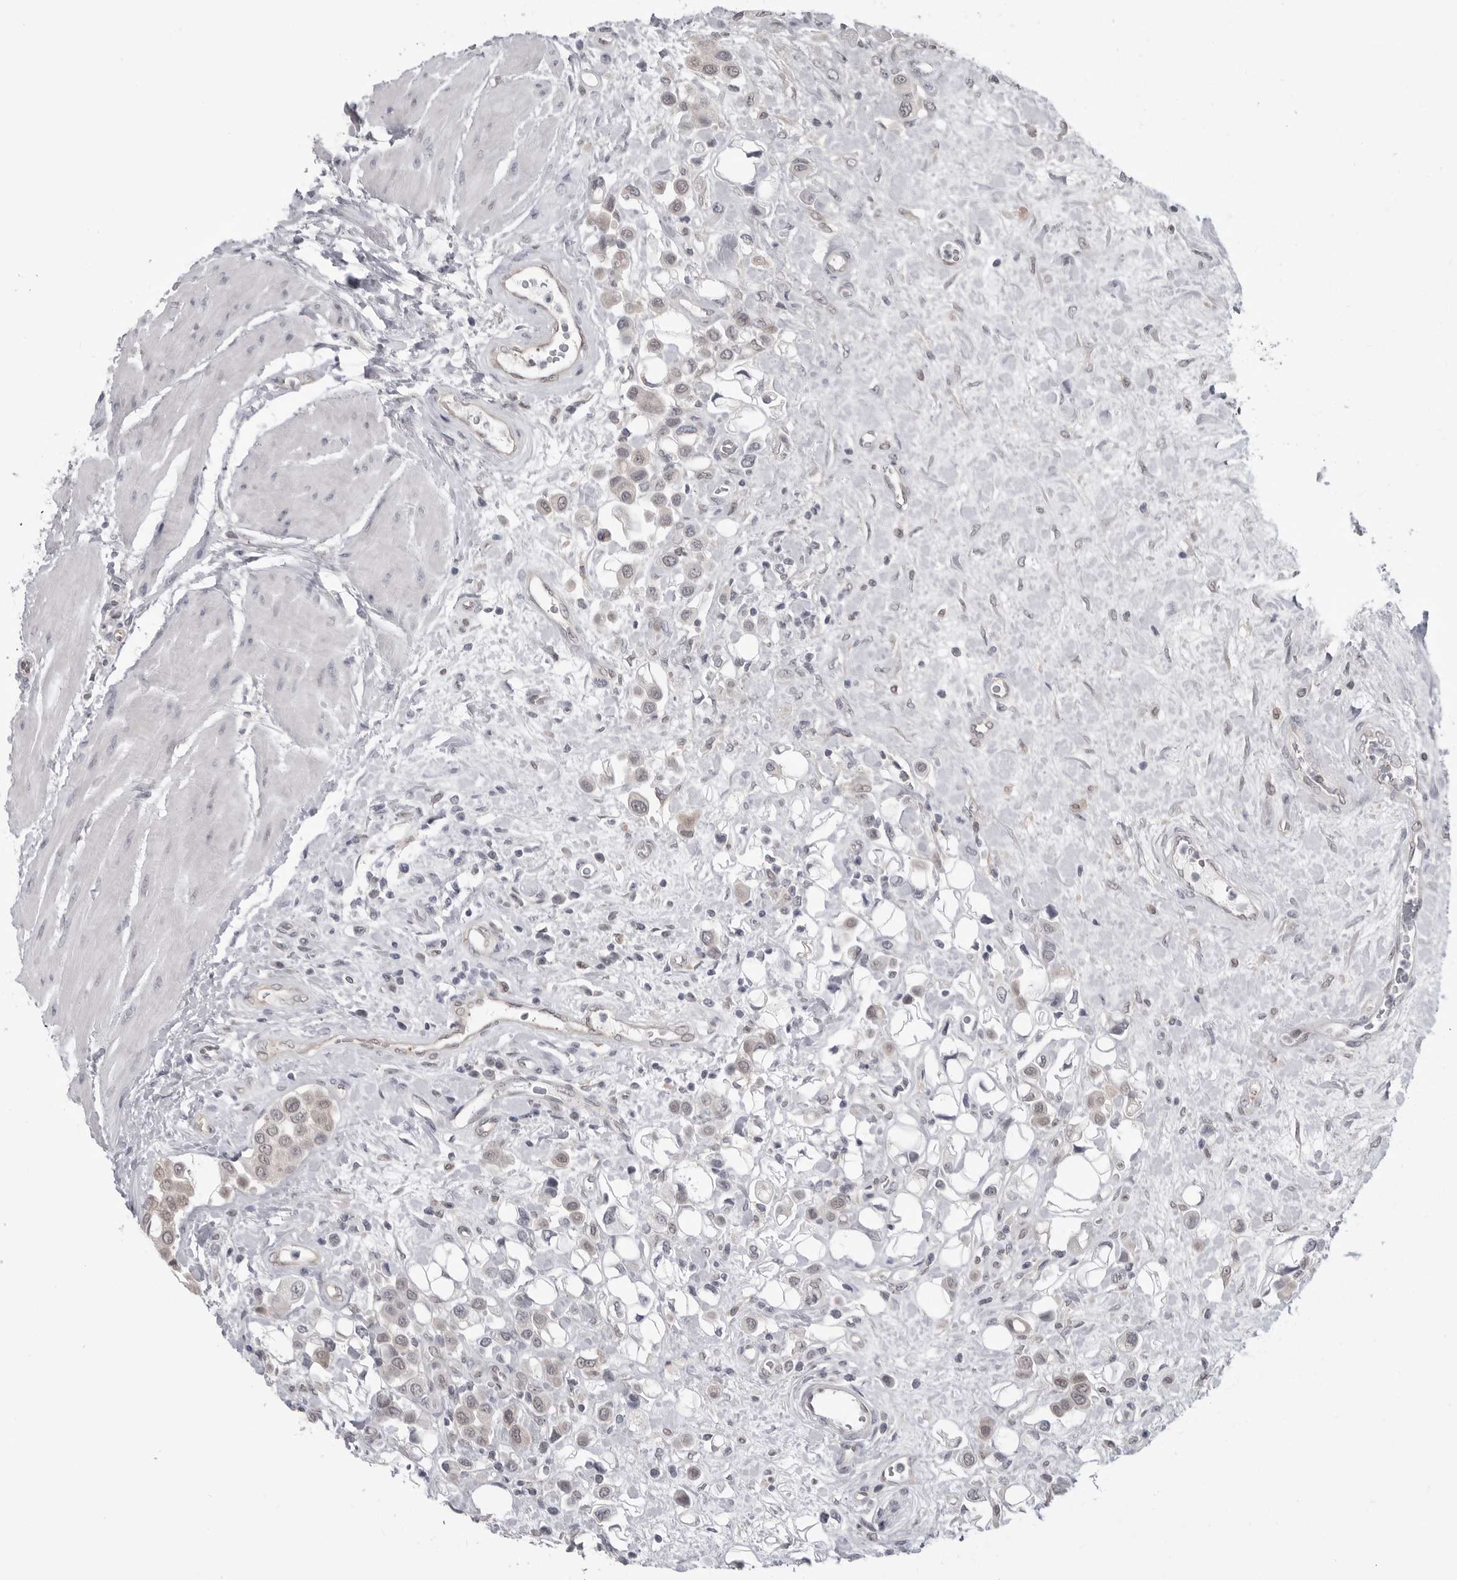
{"staining": {"intensity": "weak", "quantity": "<25%", "location": "nuclear"}, "tissue": "urothelial cancer", "cell_type": "Tumor cells", "image_type": "cancer", "snomed": [{"axis": "morphology", "description": "Urothelial carcinoma, High grade"}, {"axis": "topography", "description": "Urinary bladder"}], "caption": "Tumor cells show no significant protein staining in urothelial cancer.", "gene": "PNPO", "patient": {"sex": "male", "age": 50}}